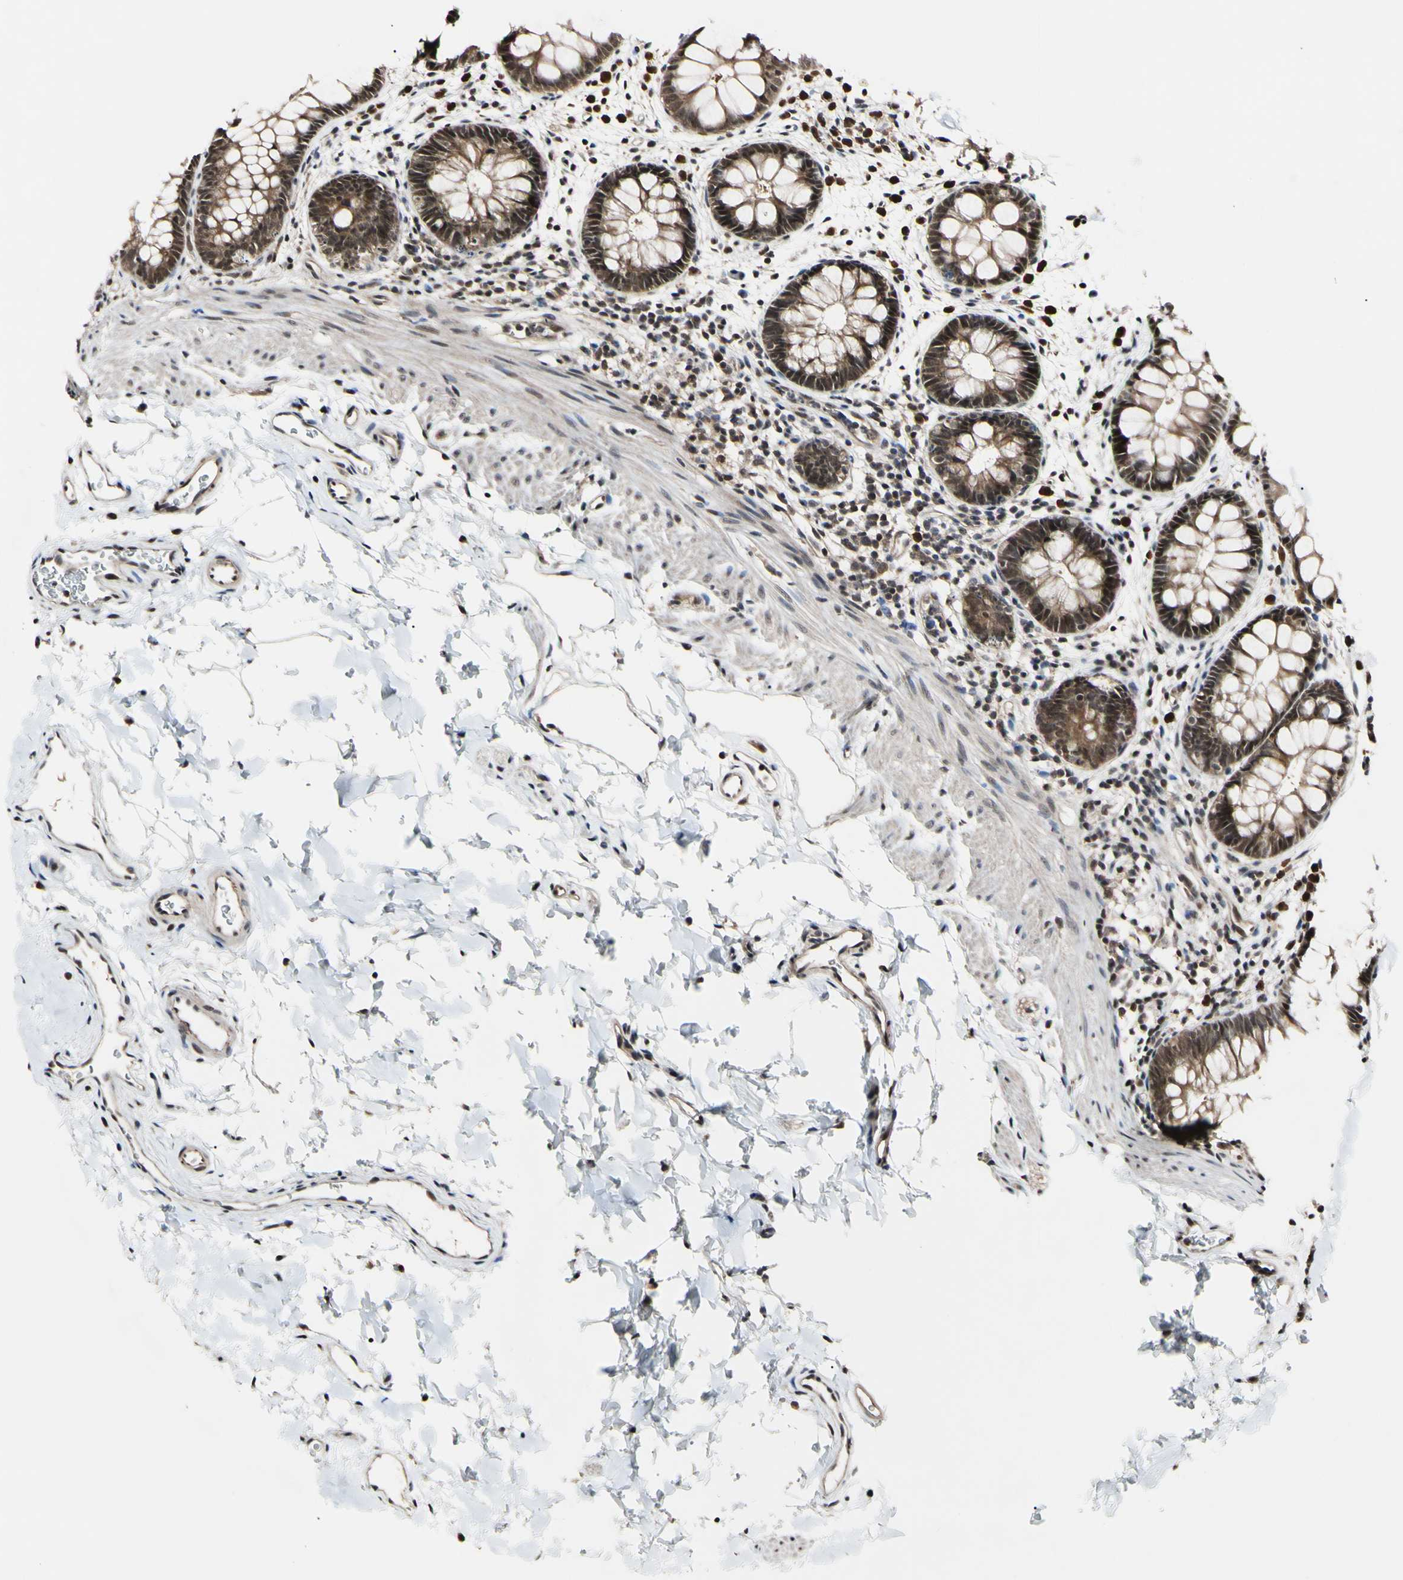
{"staining": {"intensity": "weak", "quantity": ">75%", "location": "cytoplasmic/membranous,nuclear"}, "tissue": "rectum", "cell_type": "Glandular cells", "image_type": "normal", "snomed": [{"axis": "morphology", "description": "Normal tissue, NOS"}, {"axis": "topography", "description": "Rectum"}], "caption": "IHC (DAB) staining of benign human rectum demonstrates weak cytoplasmic/membranous,nuclear protein expression in approximately >75% of glandular cells.", "gene": "PSMD10", "patient": {"sex": "female", "age": 24}}